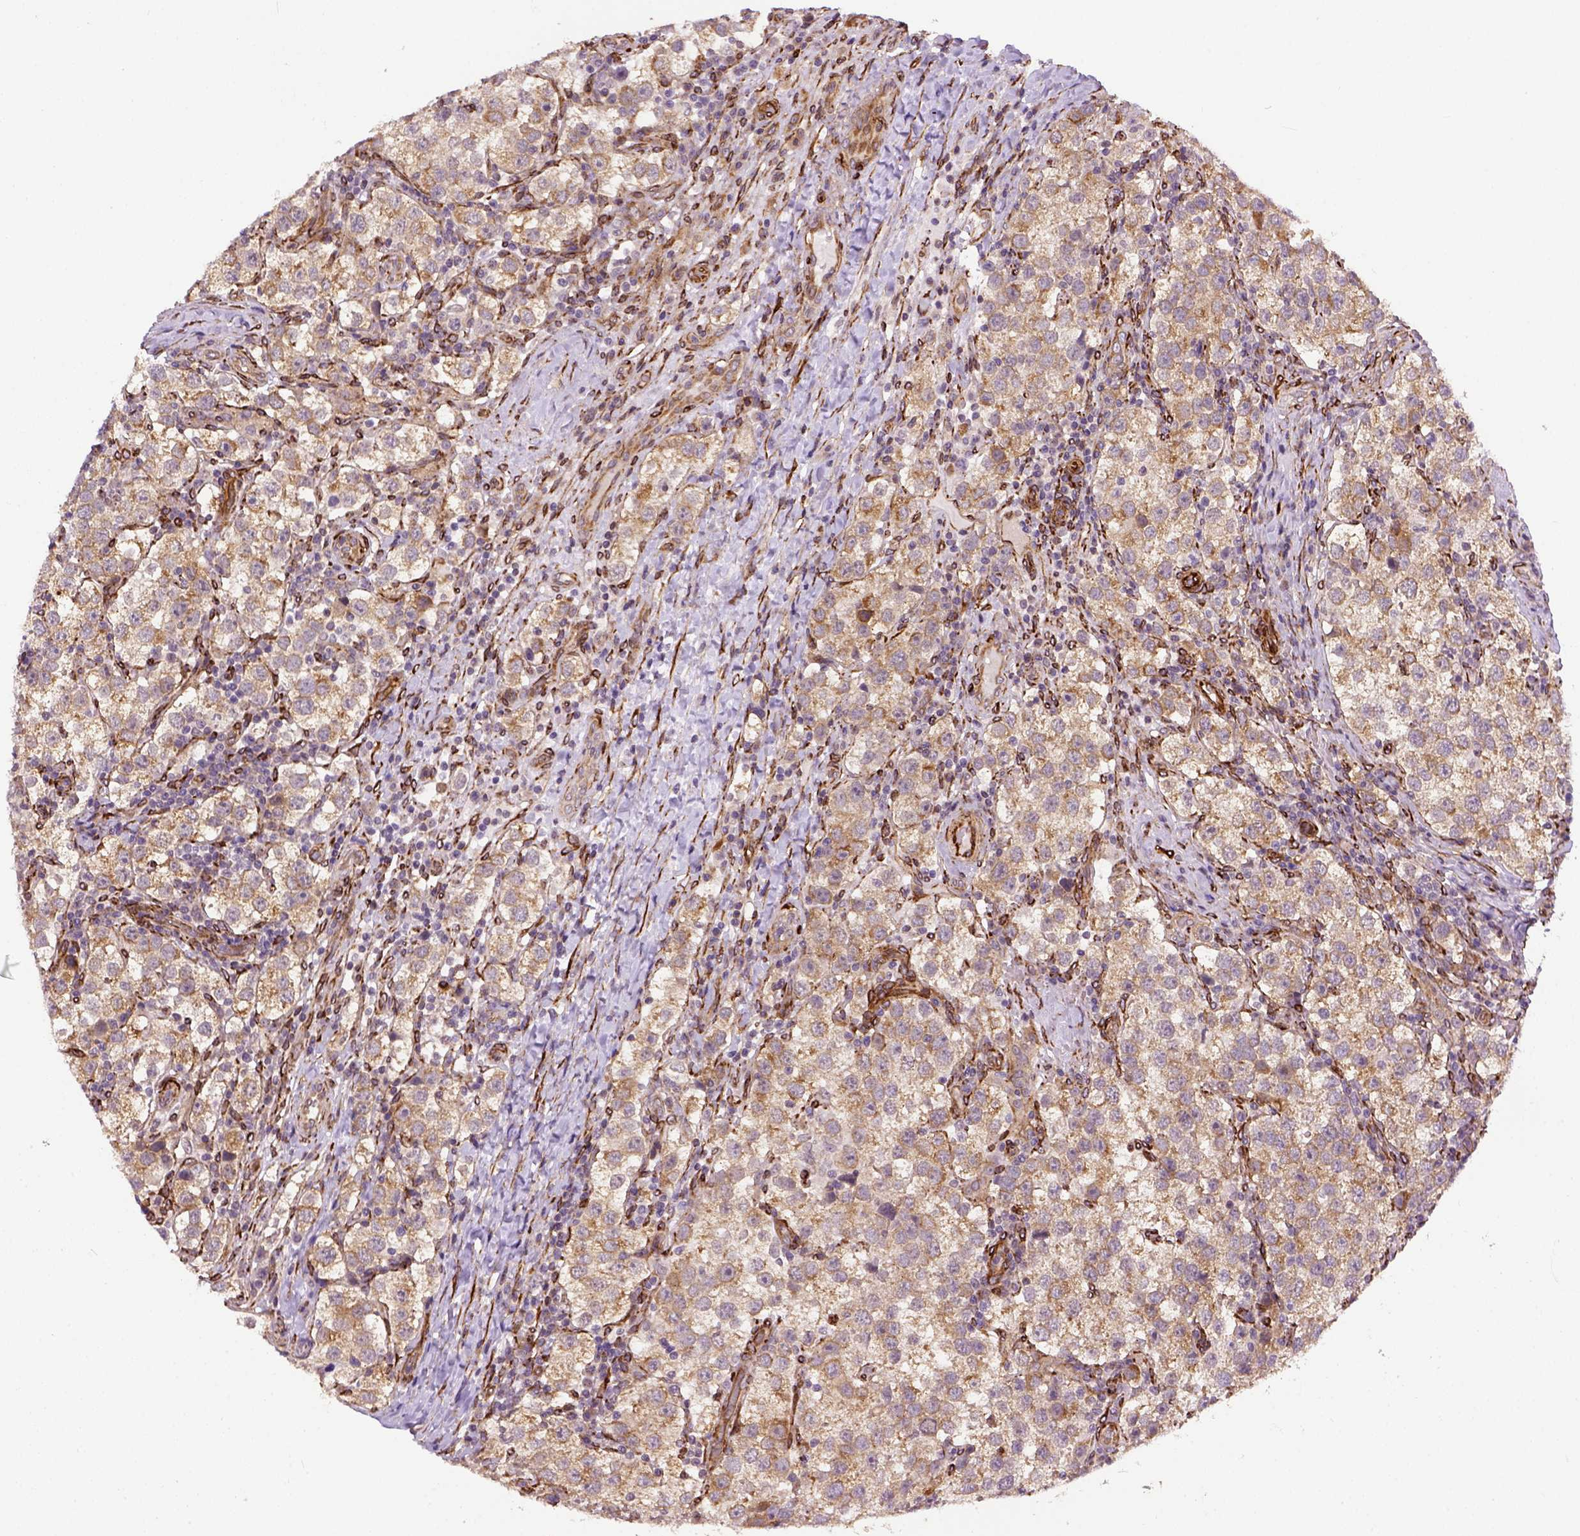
{"staining": {"intensity": "moderate", "quantity": ">75%", "location": "cytoplasmic/membranous"}, "tissue": "testis cancer", "cell_type": "Tumor cells", "image_type": "cancer", "snomed": [{"axis": "morphology", "description": "Seminoma, NOS"}, {"axis": "topography", "description": "Testis"}], "caption": "Testis seminoma stained with DAB immunohistochemistry (IHC) shows medium levels of moderate cytoplasmic/membranous expression in about >75% of tumor cells. Nuclei are stained in blue.", "gene": "KAZN", "patient": {"sex": "male", "age": 37}}